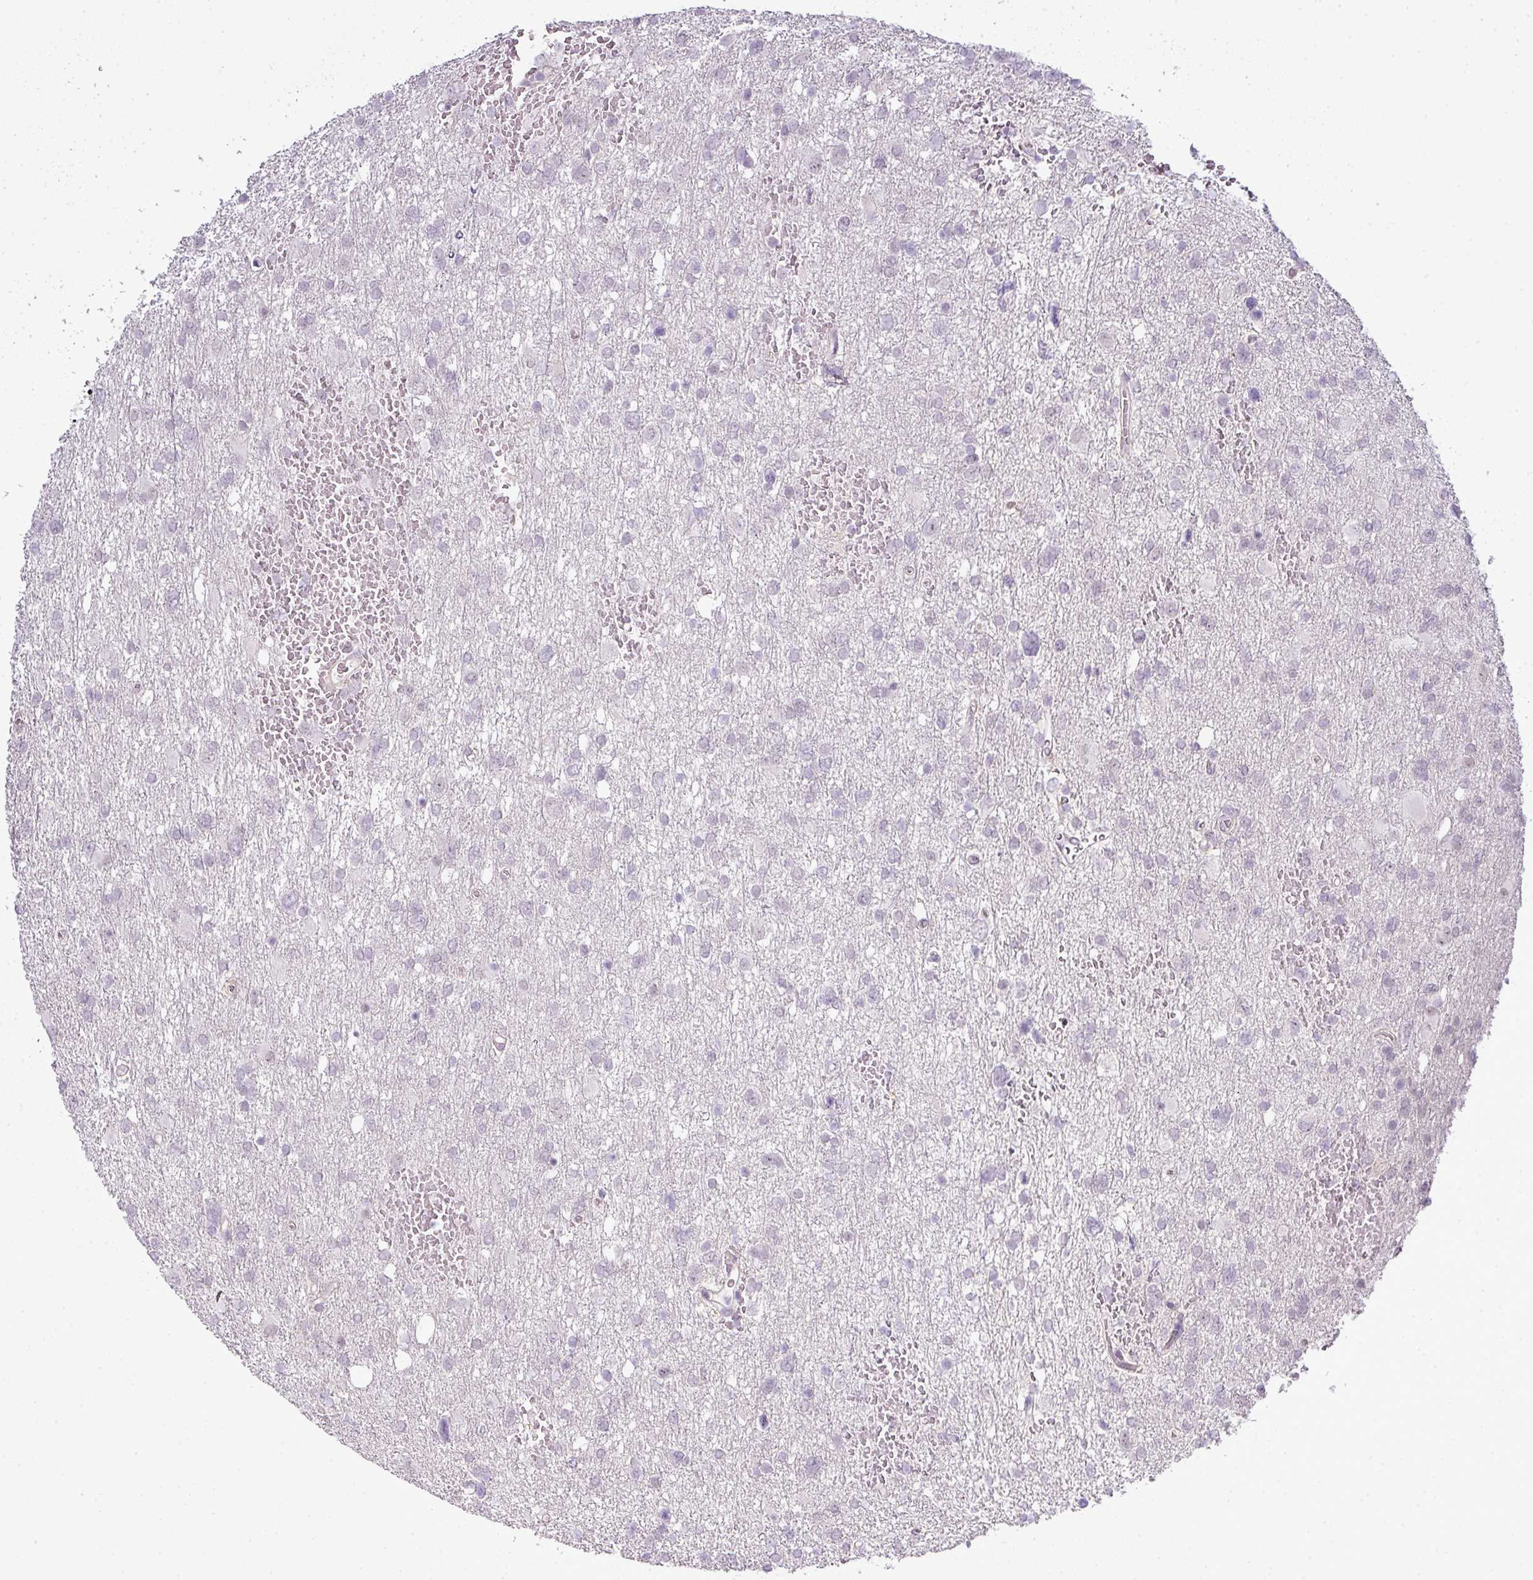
{"staining": {"intensity": "negative", "quantity": "none", "location": "none"}, "tissue": "glioma", "cell_type": "Tumor cells", "image_type": "cancer", "snomed": [{"axis": "morphology", "description": "Glioma, malignant, High grade"}, {"axis": "topography", "description": "Brain"}], "caption": "Tumor cells show no significant positivity in glioma. (Brightfield microscopy of DAB immunohistochemistry (IHC) at high magnification).", "gene": "ZNF688", "patient": {"sex": "male", "age": 61}}